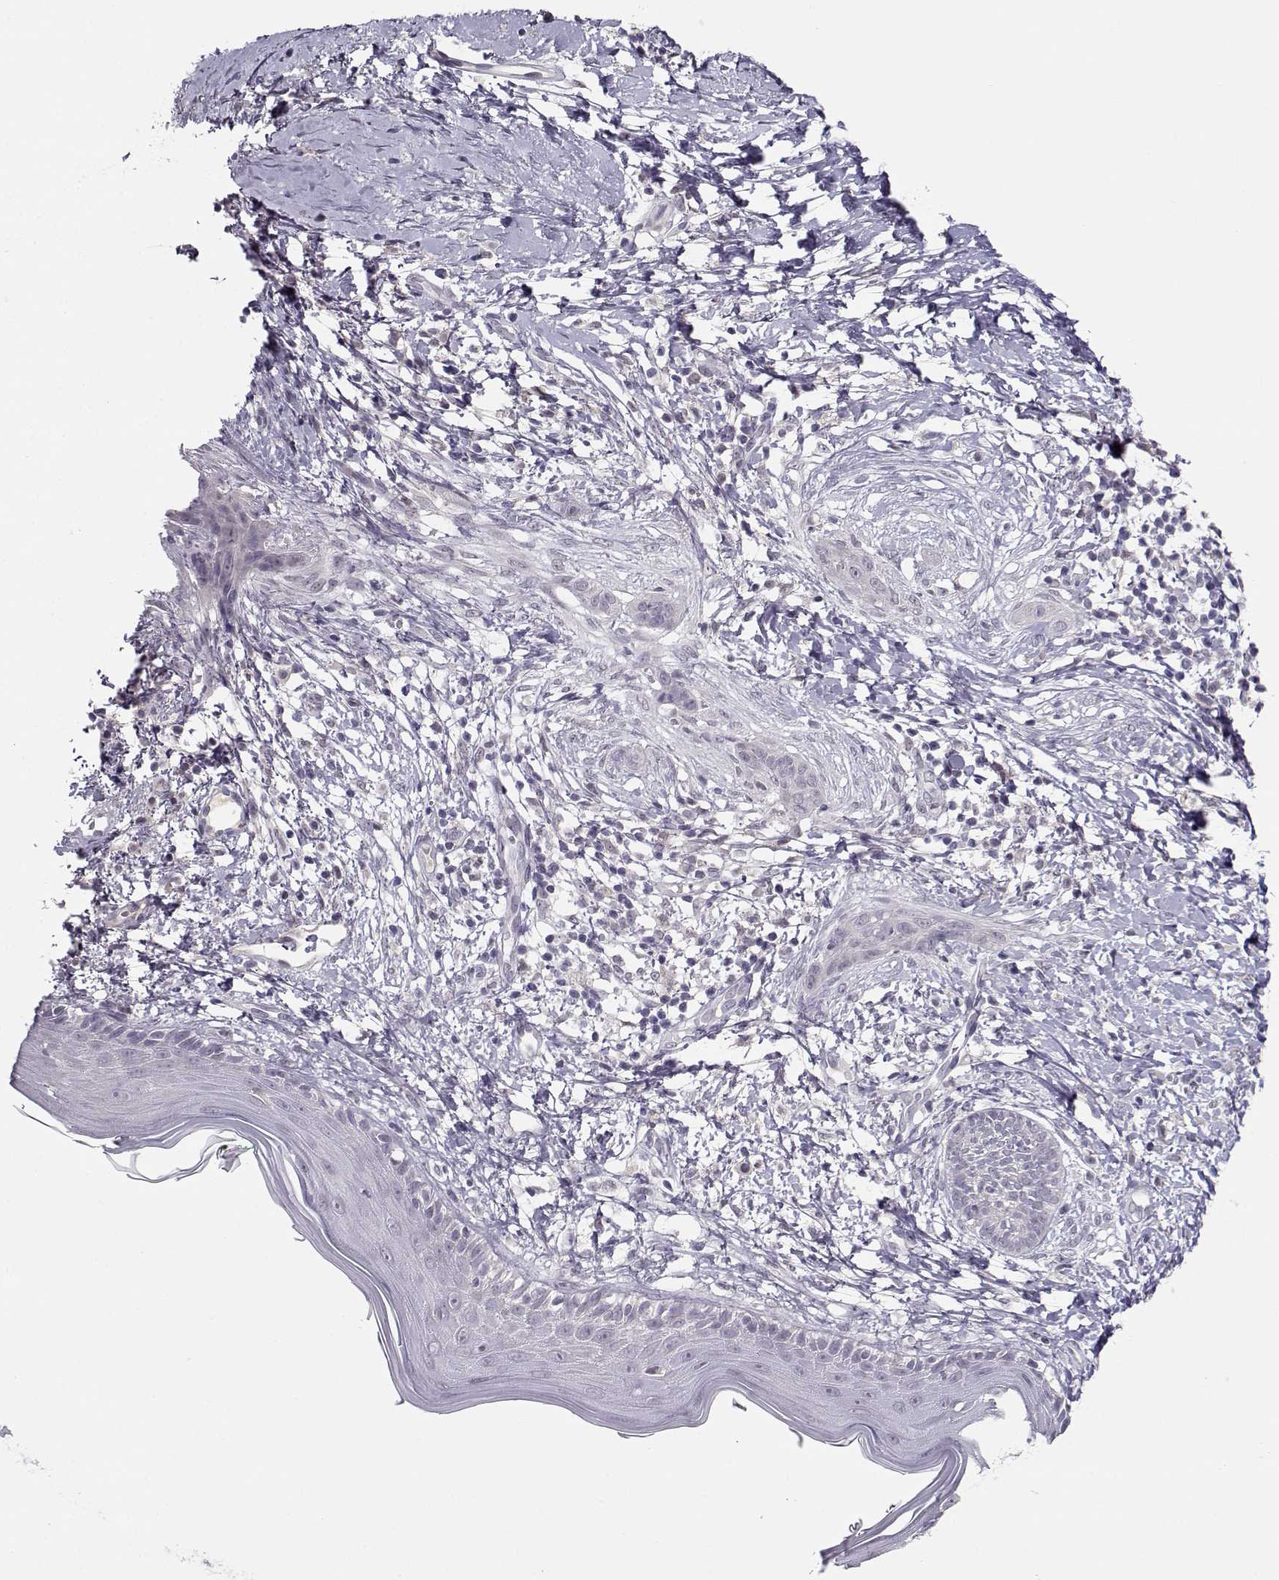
{"staining": {"intensity": "negative", "quantity": "none", "location": "none"}, "tissue": "skin cancer", "cell_type": "Tumor cells", "image_type": "cancer", "snomed": [{"axis": "morphology", "description": "Normal tissue, NOS"}, {"axis": "morphology", "description": "Basal cell carcinoma"}, {"axis": "topography", "description": "Skin"}], "caption": "Image shows no protein positivity in tumor cells of basal cell carcinoma (skin) tissue.", "gene": "C16orf86", "patient": {"sex": "male", "age": 84}}